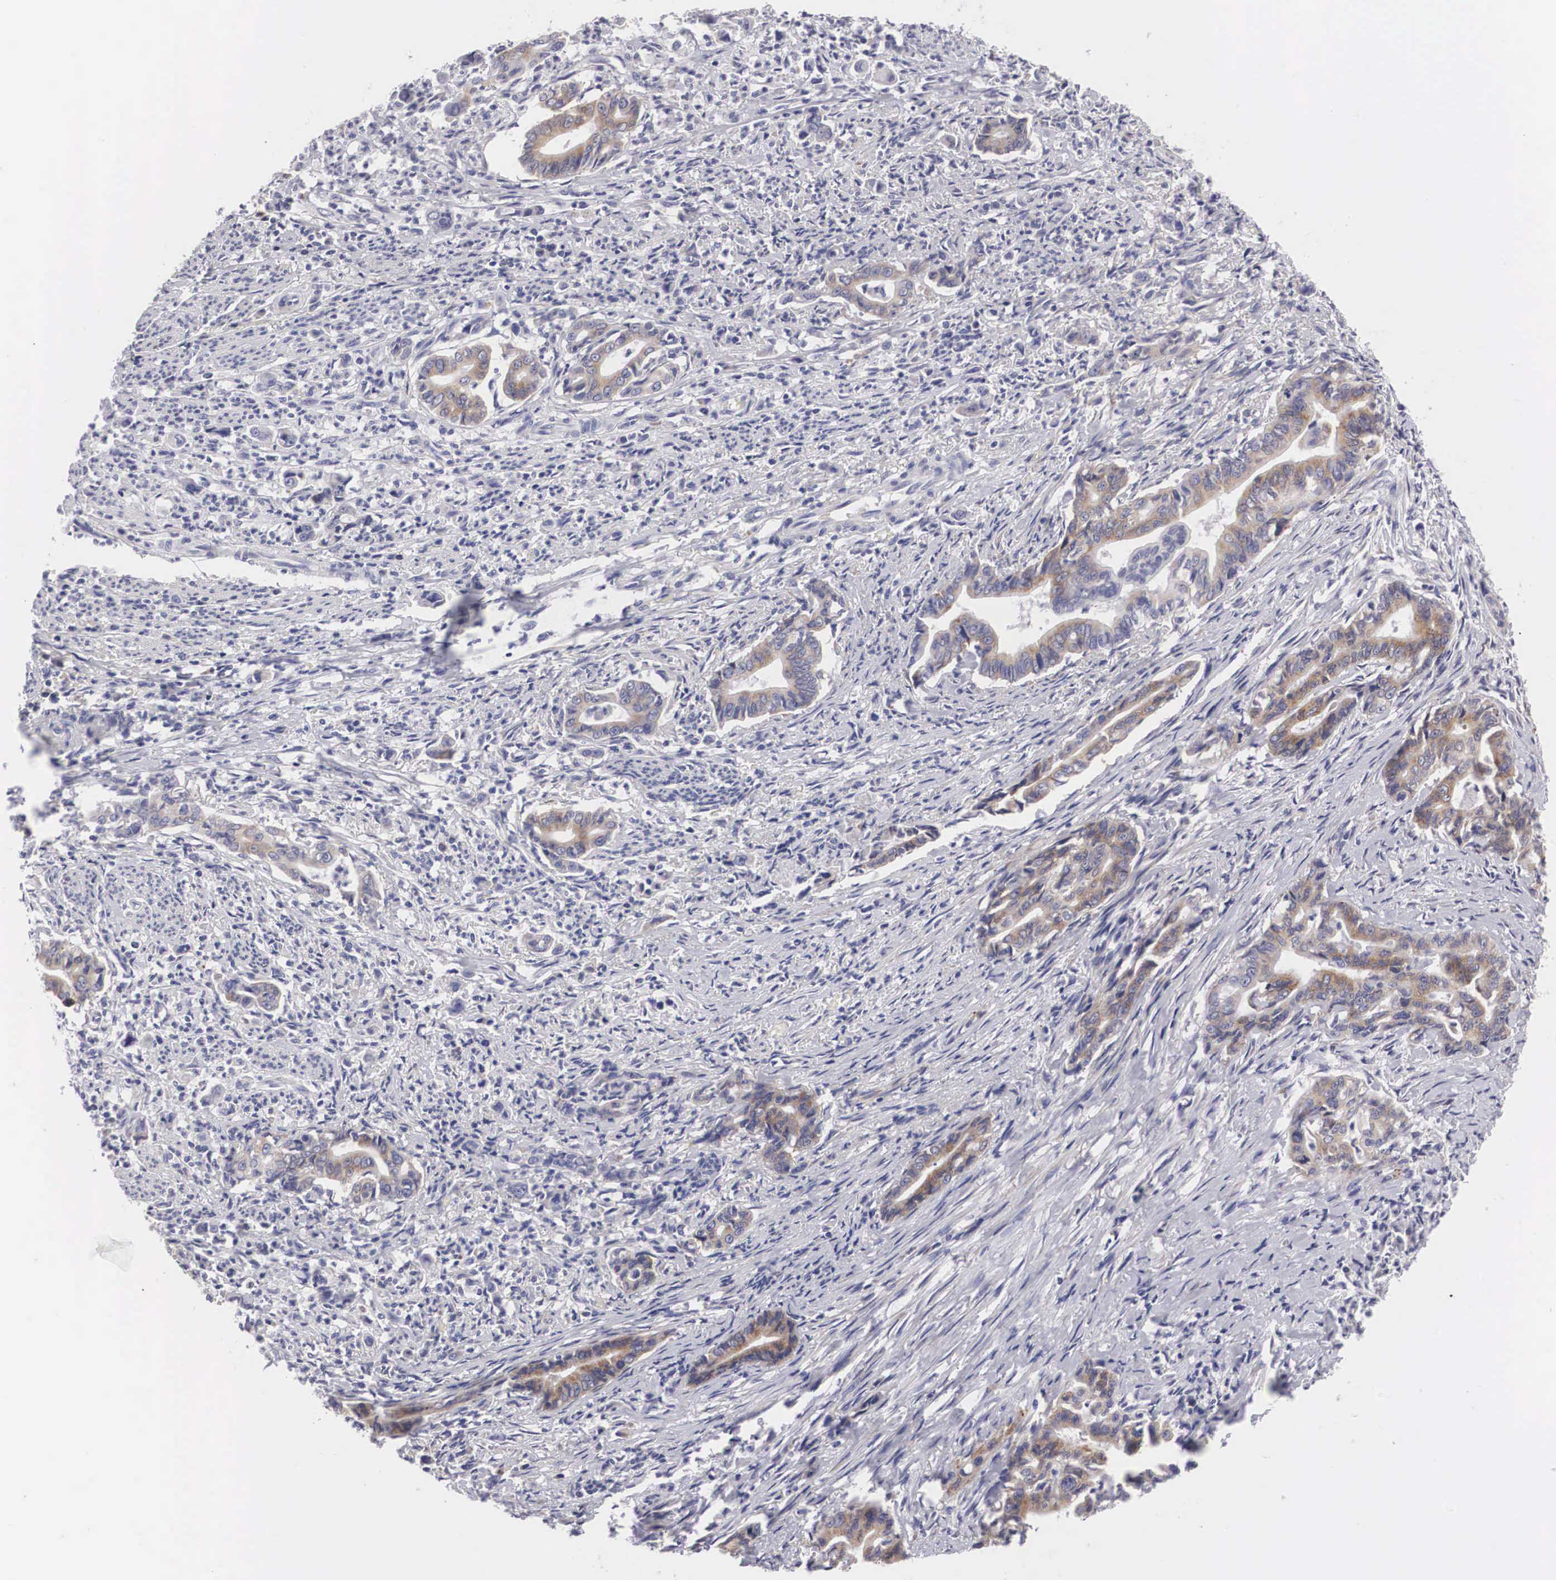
{"staining": {"intensity": "moderate", "quantity": "25%-75%", "location": "cytoplasmic/membranous"}, "tissue": "stomach cancer", "cell_type": "Tumor cells", "image_type": "cancer", "snomed": [{"axis": "morphology", "description": "Adenocarcinoma, NOS"}, {"axis": "topography", "description": "Stomach"}], "caption": "High-magnification brightfield microscopy of stomach cancer stained with DAB (3,3'-diaminobenzidine) (brown) and counterstained with hematoxylin (blue). tumor cells exhibit moderate cytoplasmic/membranous expression is present in about25%-75% of cells.", "gene": "ARMCX3", "patient": {"sex": "female", "age": 76}}